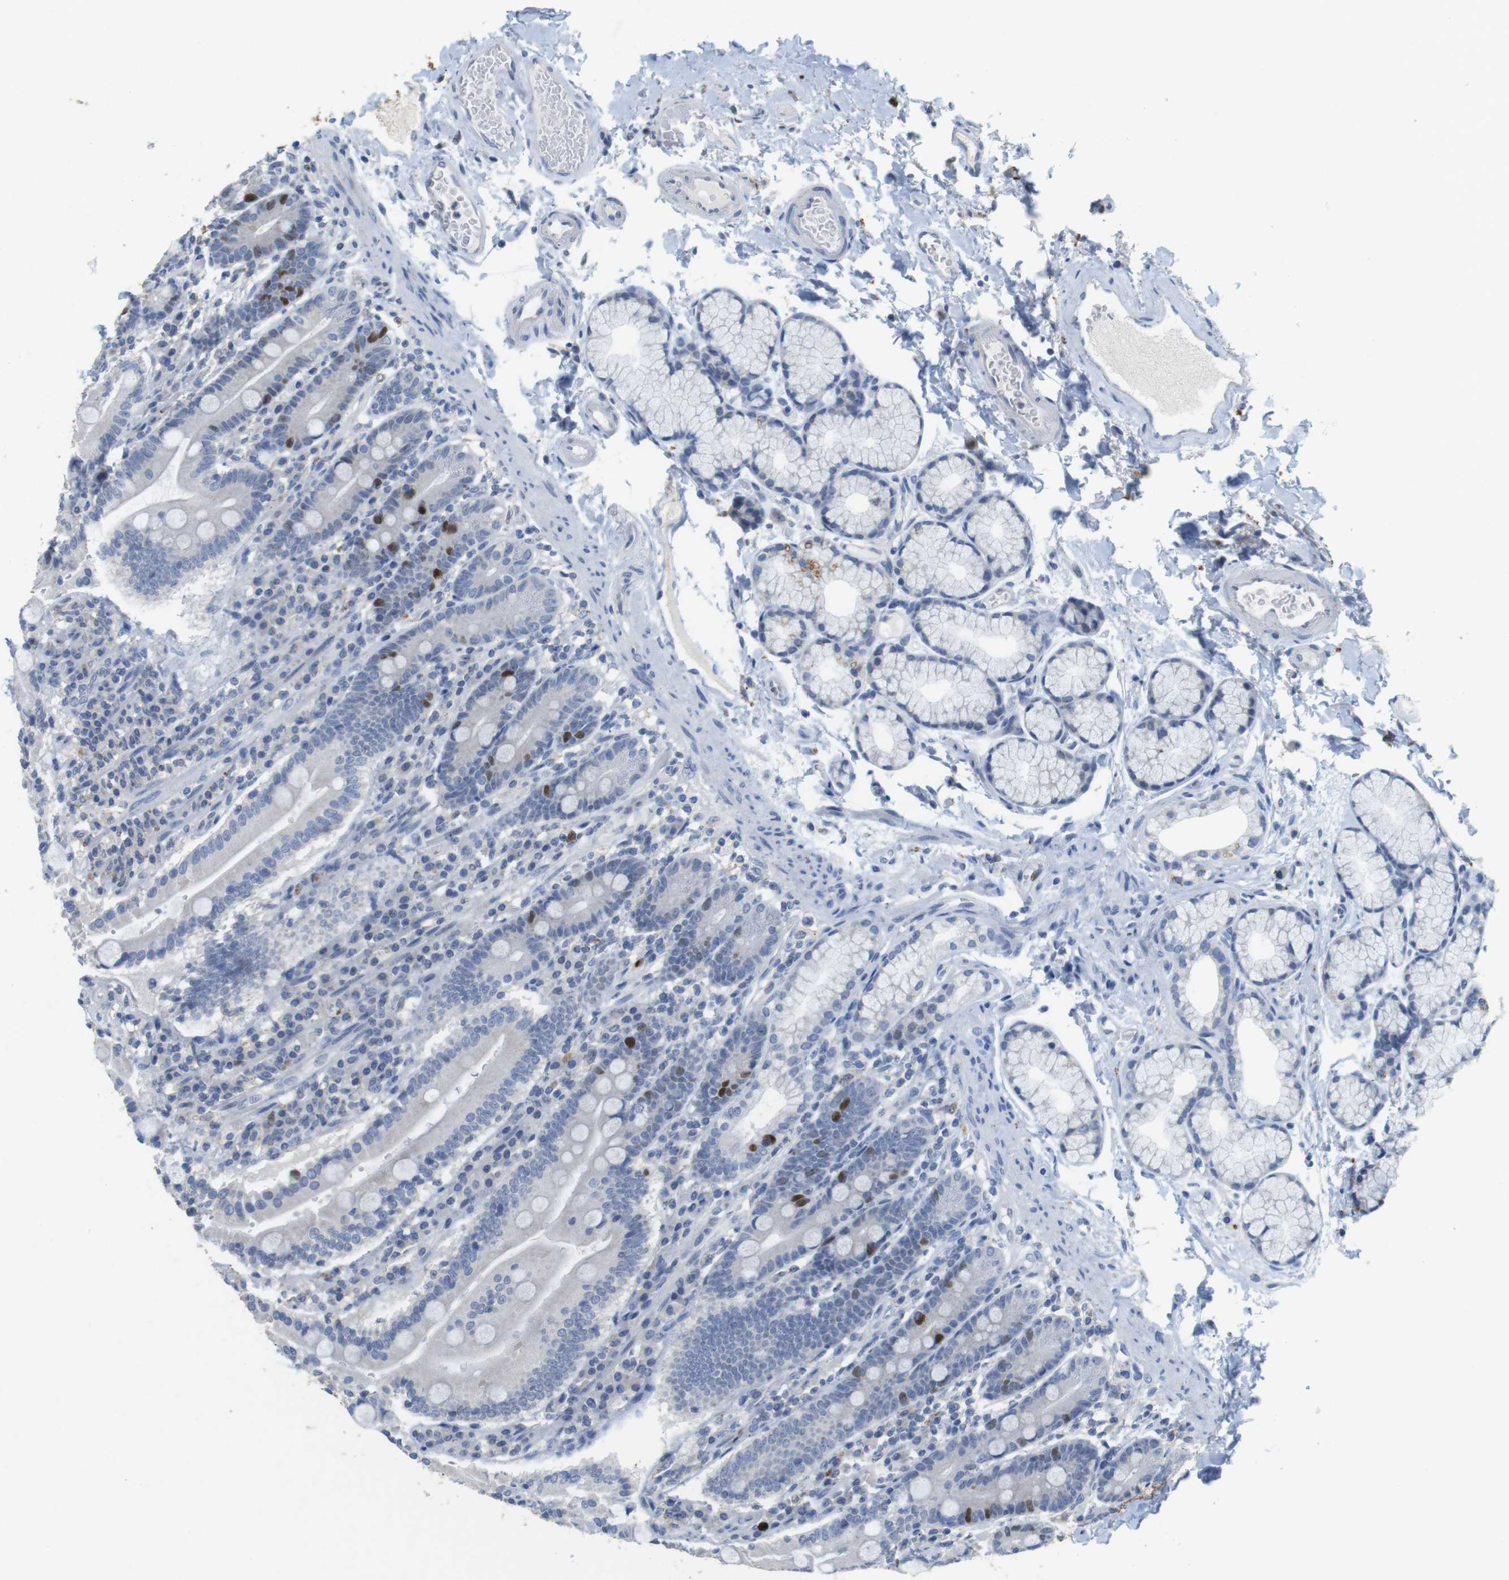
{"staining": {"intensity": "strong", "quantity": "<25%", "location": "nuclear"}, "tissue": "duodenum", "cell_type": "Glandular cells", "image_type": "normal", "snomed": [{"axis": "morphology", "description": "Normal tissue, NOS"}, {"axis": "topography", "description": "Small intestine, NOS"}], "caption": "IHC photomicrograph of benign duodenum: duodenum stained using immunohistochemistry (IHC) demonstrates medium levels of strong protein expression localized specifically in the nuclear of glandular cells, appearing as a nuclear brown color.", "gene": "KPNA2", "patient": {"sex": "female", "age": 71}}